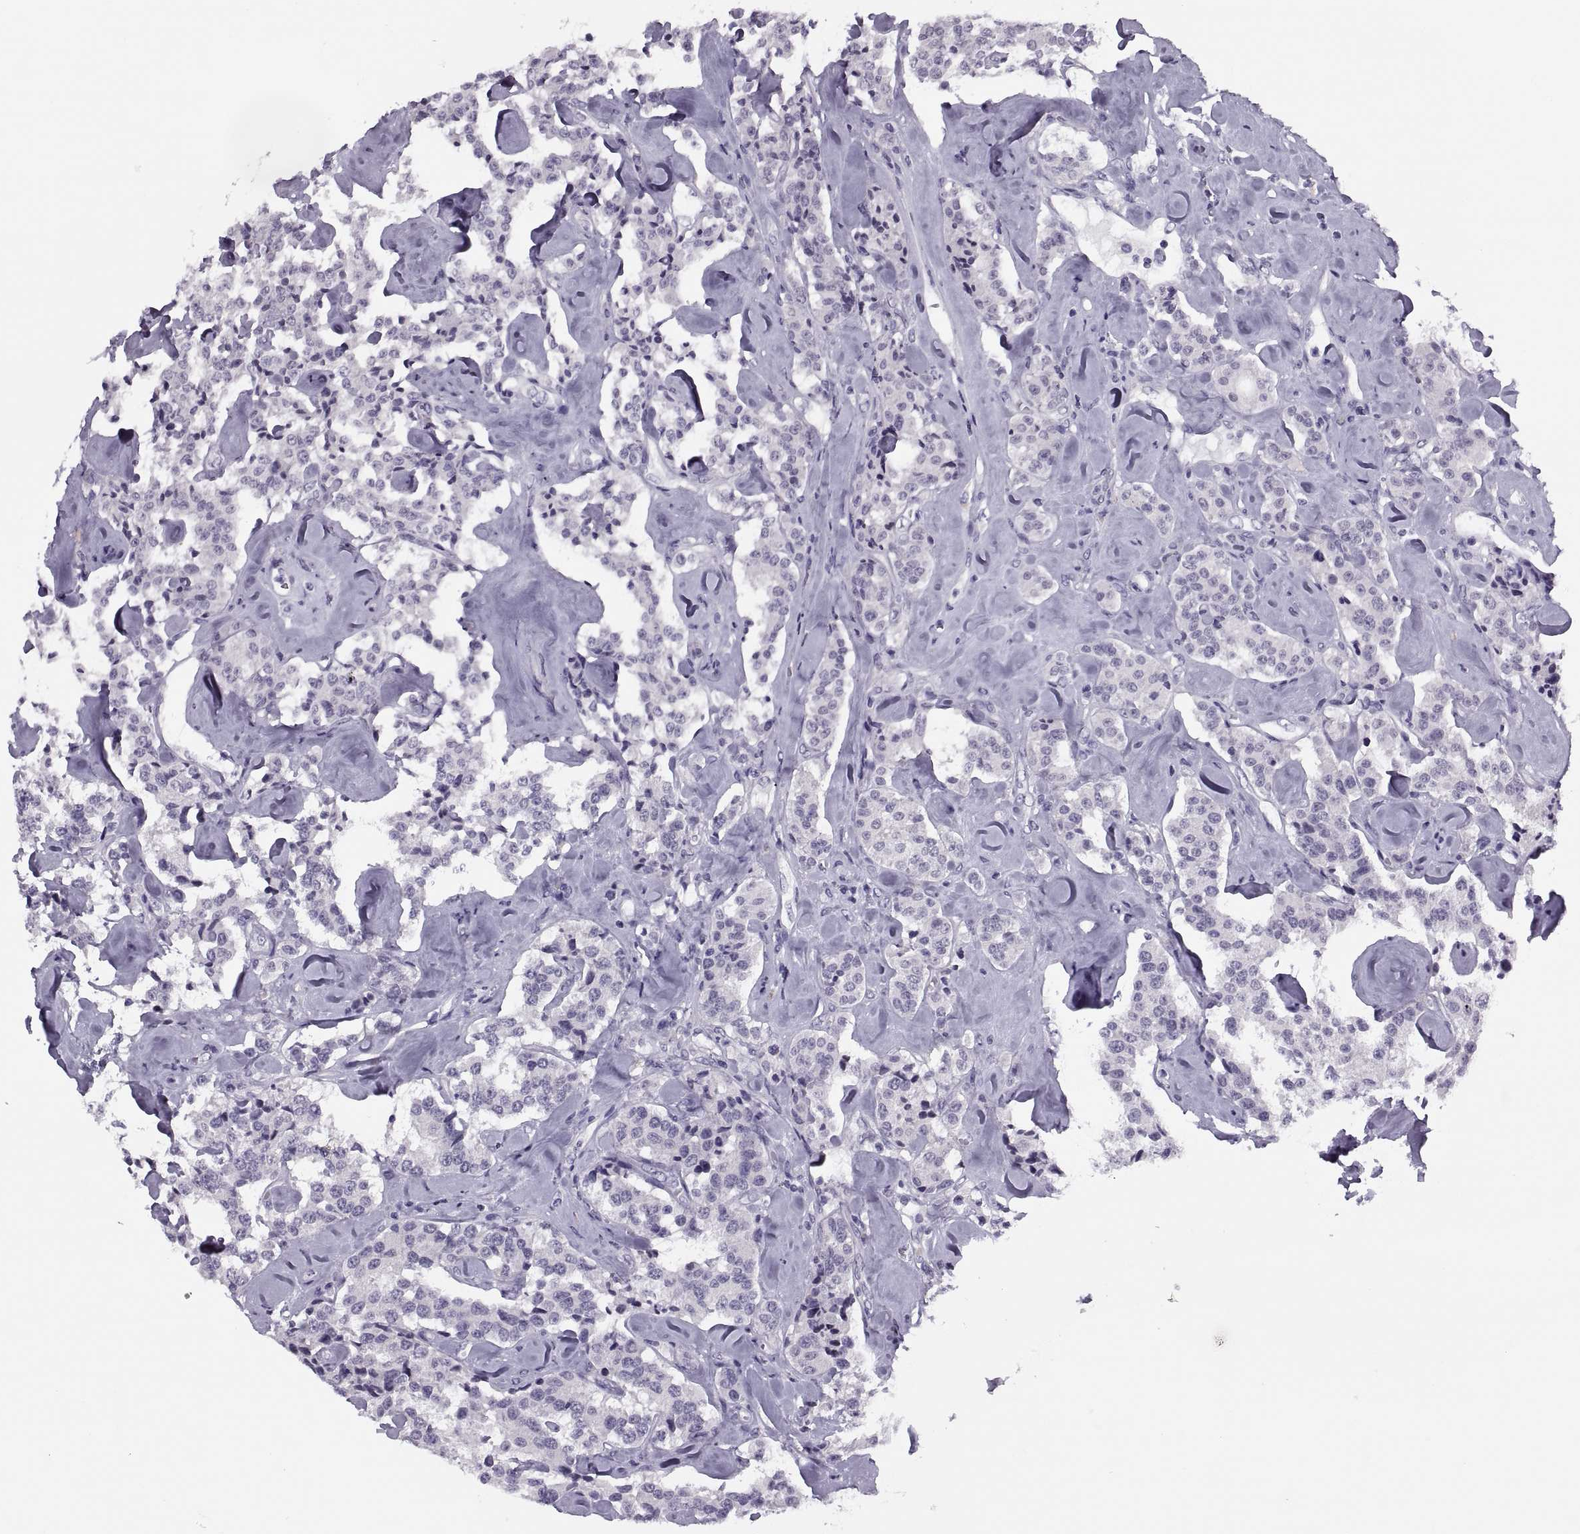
{"staining": {"intensity": "negative", "quantity": "none", "location": "none"}, "tissue": "carcinoid", "cell_type": "Tumor cells", "image_type": "cancer", "snomed": [{"axis": "morphology", "description": "Carcinoid, malignant, NOS"}, {"axis": "topography", "description": "Pancreas"}], "caption": "Tumor cells are negative for brown protein staining in carcinoid. The staining is performed using DAB brown chromogen with nuclei counter-stained in using hematoxylin.", "gene": "SYNGR4", "patient": {"sex": "male", "age": 41}}